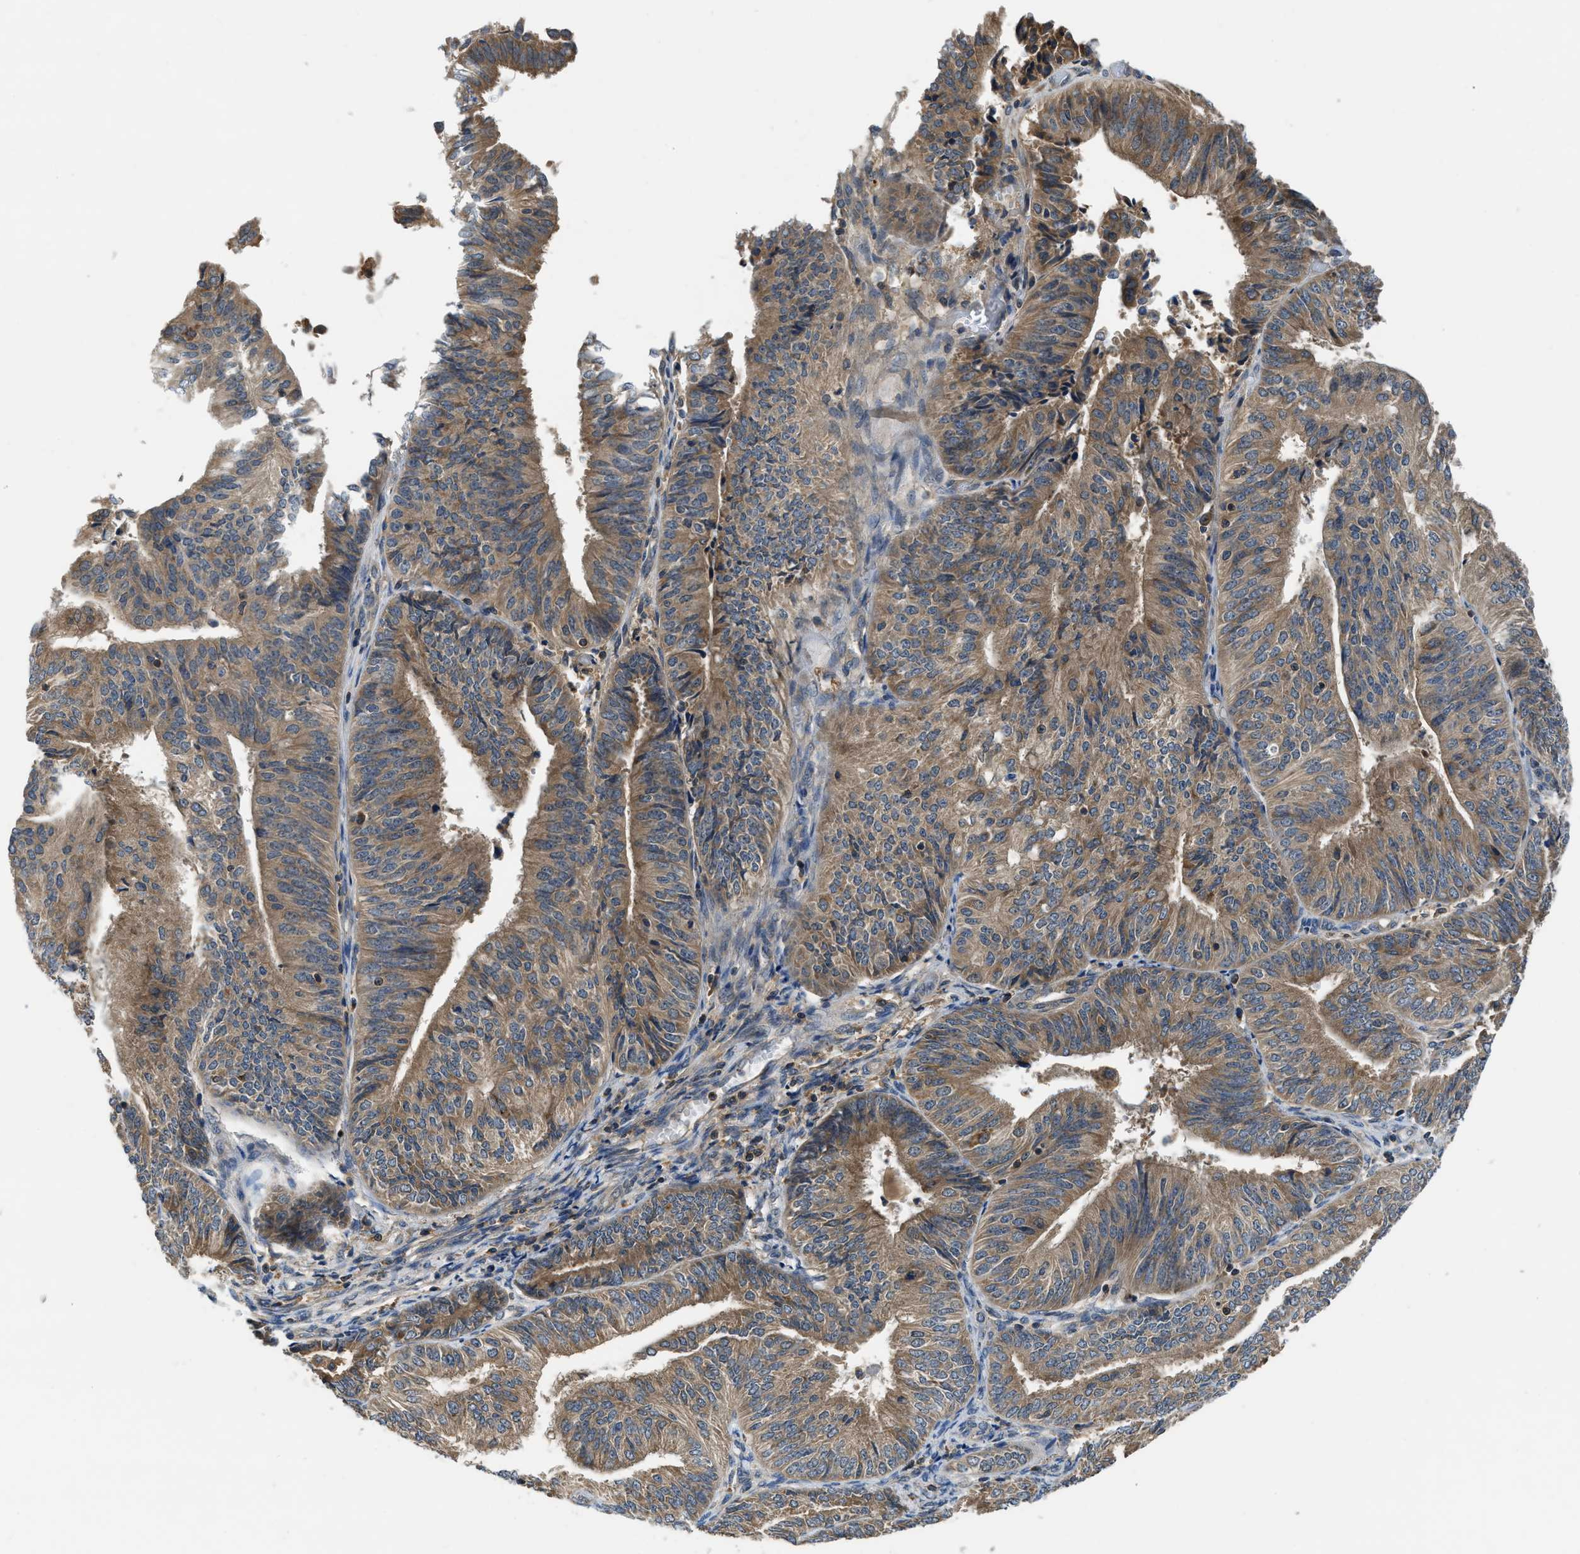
{"staining": {"intensity": "moderate", "quantity": ">75%", "location": "cytoplasmic/membranous"}, "tissue": "endometrial cancer", "cell_type": "Tumor cells", "image_type": "cancer", "snomed": [{"axis": "morphology", "description": "Adenocarcinoma, NOS"}, {"axis": "topography", "description": "Endometrium"}], "caption": "Brown immunohistochemical staining in endometrial adenocarcinoma exhibits moderate cytoplasmic/membranous staining in about >75% of tumor cells. Nuclei are stained in blue.", "gene": "PAFAH2", "patient": {"sex": "female", "age": 58}}